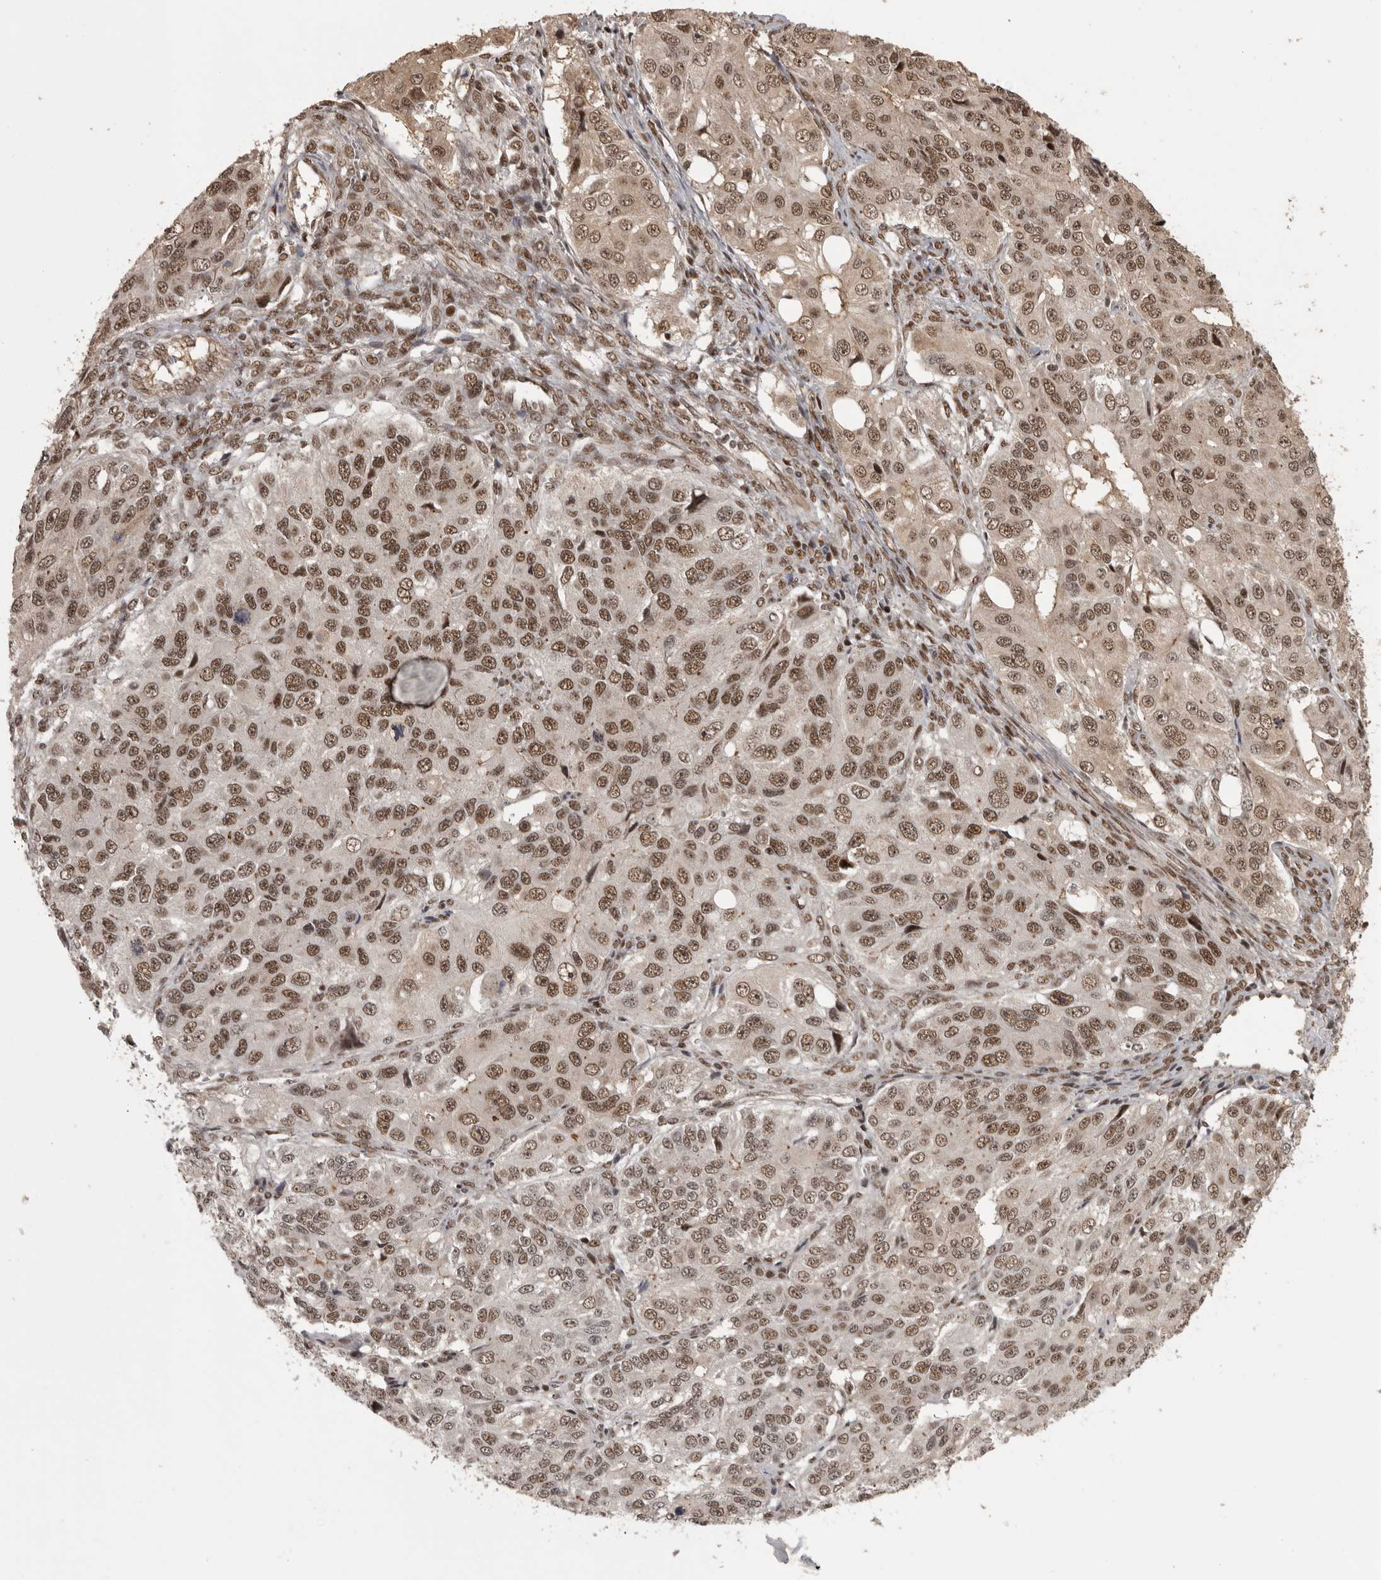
{"staining": {"intensity": "moderate", "quantity": ">75%", "location": "nuclear"}, "tissue": "ovarian cancer", "cell_type": "Tumor cells", "image_type": "cancer", "snomed": [{"axis": "morphology", "description": "Carcinoma, endometroid"}, {"axis": "topography", "description": "Ovary"}], "caption": "Endometroid carcinoma (ovarian) stained with a protein marker reveals moderate staining in tumor cells.", "gene": "CBLL1", "patient": {"sex": "female", "age": 51}}